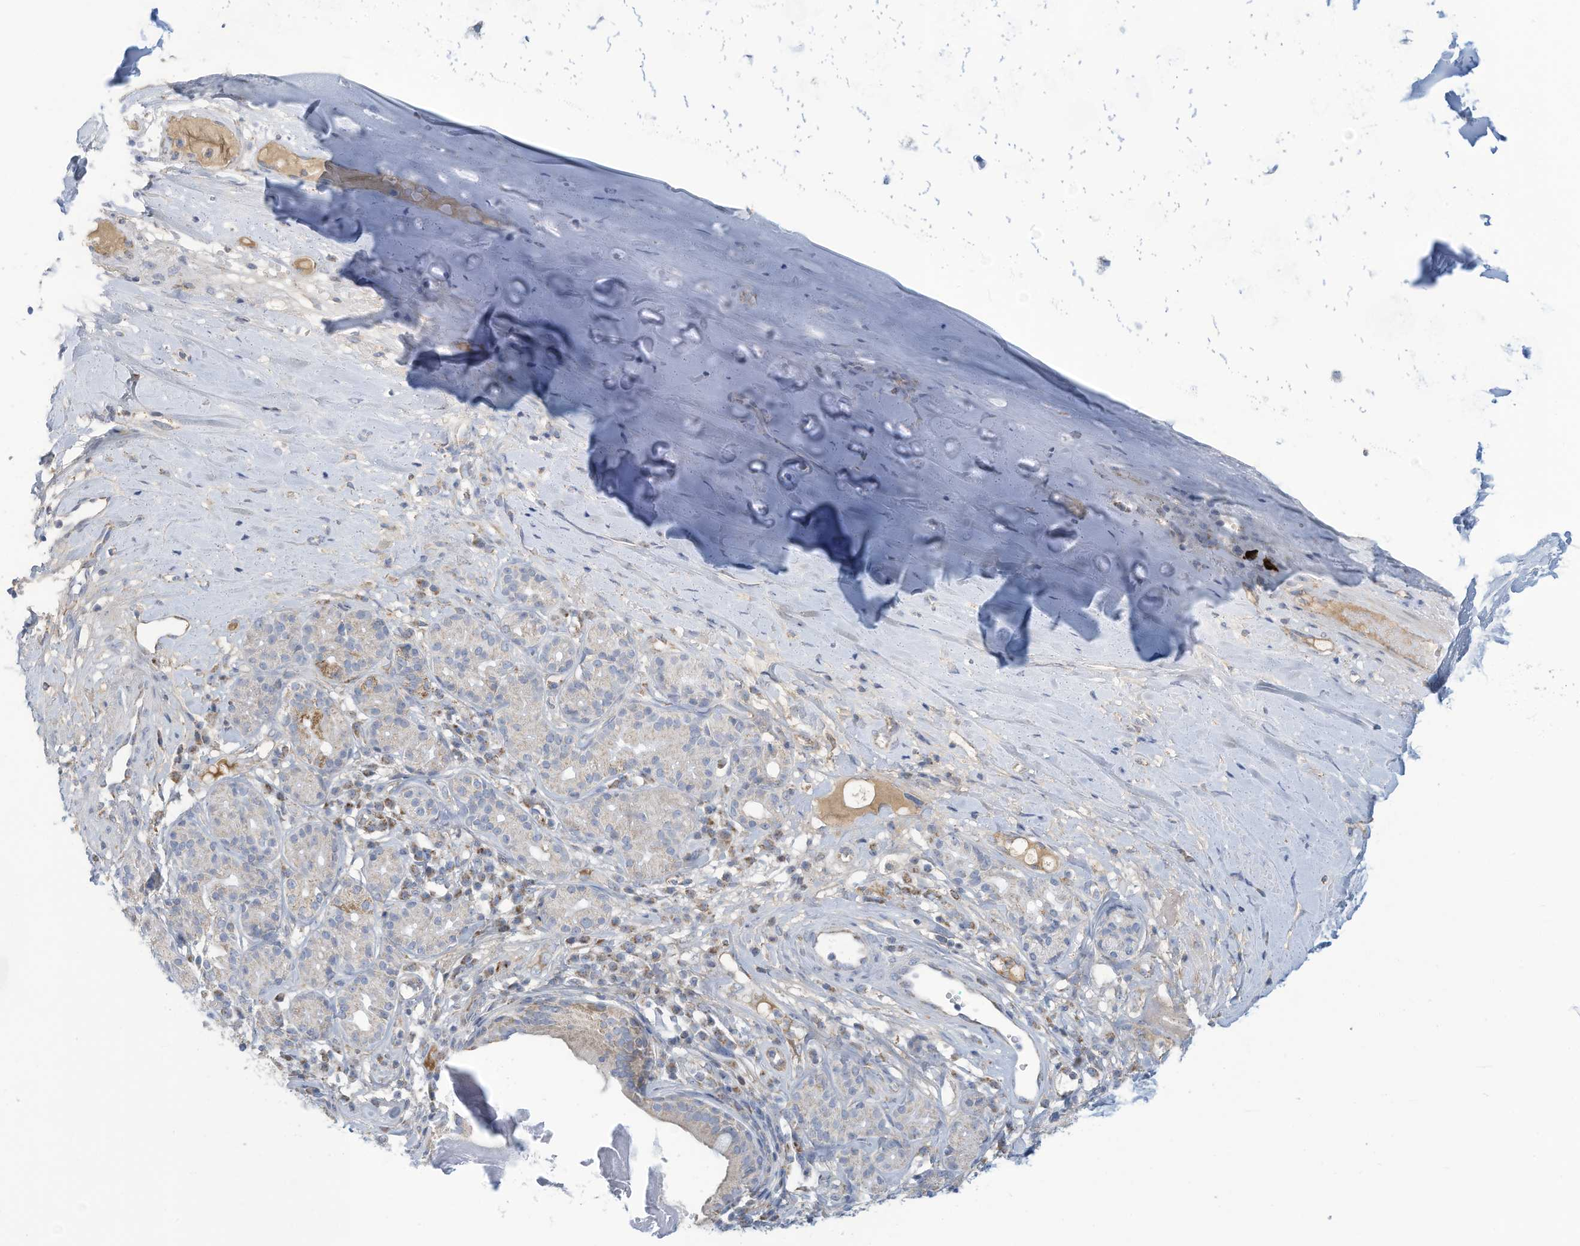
{"staining": {"intensity": "negative", "quantity": "none", "location": "none"}, "tissue": "adipose tissue", "cell_type": "Adipocytes", "image_type": "normal", "snomed": [{"axis": "morphology", "description": "Normal tissue, NOS"}, {"axis": "morphology", "description": "Basal cell carcinoma"}, {"axis": "topography", "description": "Cartilage tissue"}, {"axis": "topography", "description": "Nasopharynx"}, {"axis": "topography", "description": "Oral tissue"}], "caption": "A high-resolution image shows immunohistochemistry (IHC) staining of unremarkable adipose tissue, which demonstrates no significant staining in adipocytes. Nuclei are stained in blue.", "gene": "NLN", "patient": {"sex": "female", "age": 77}}